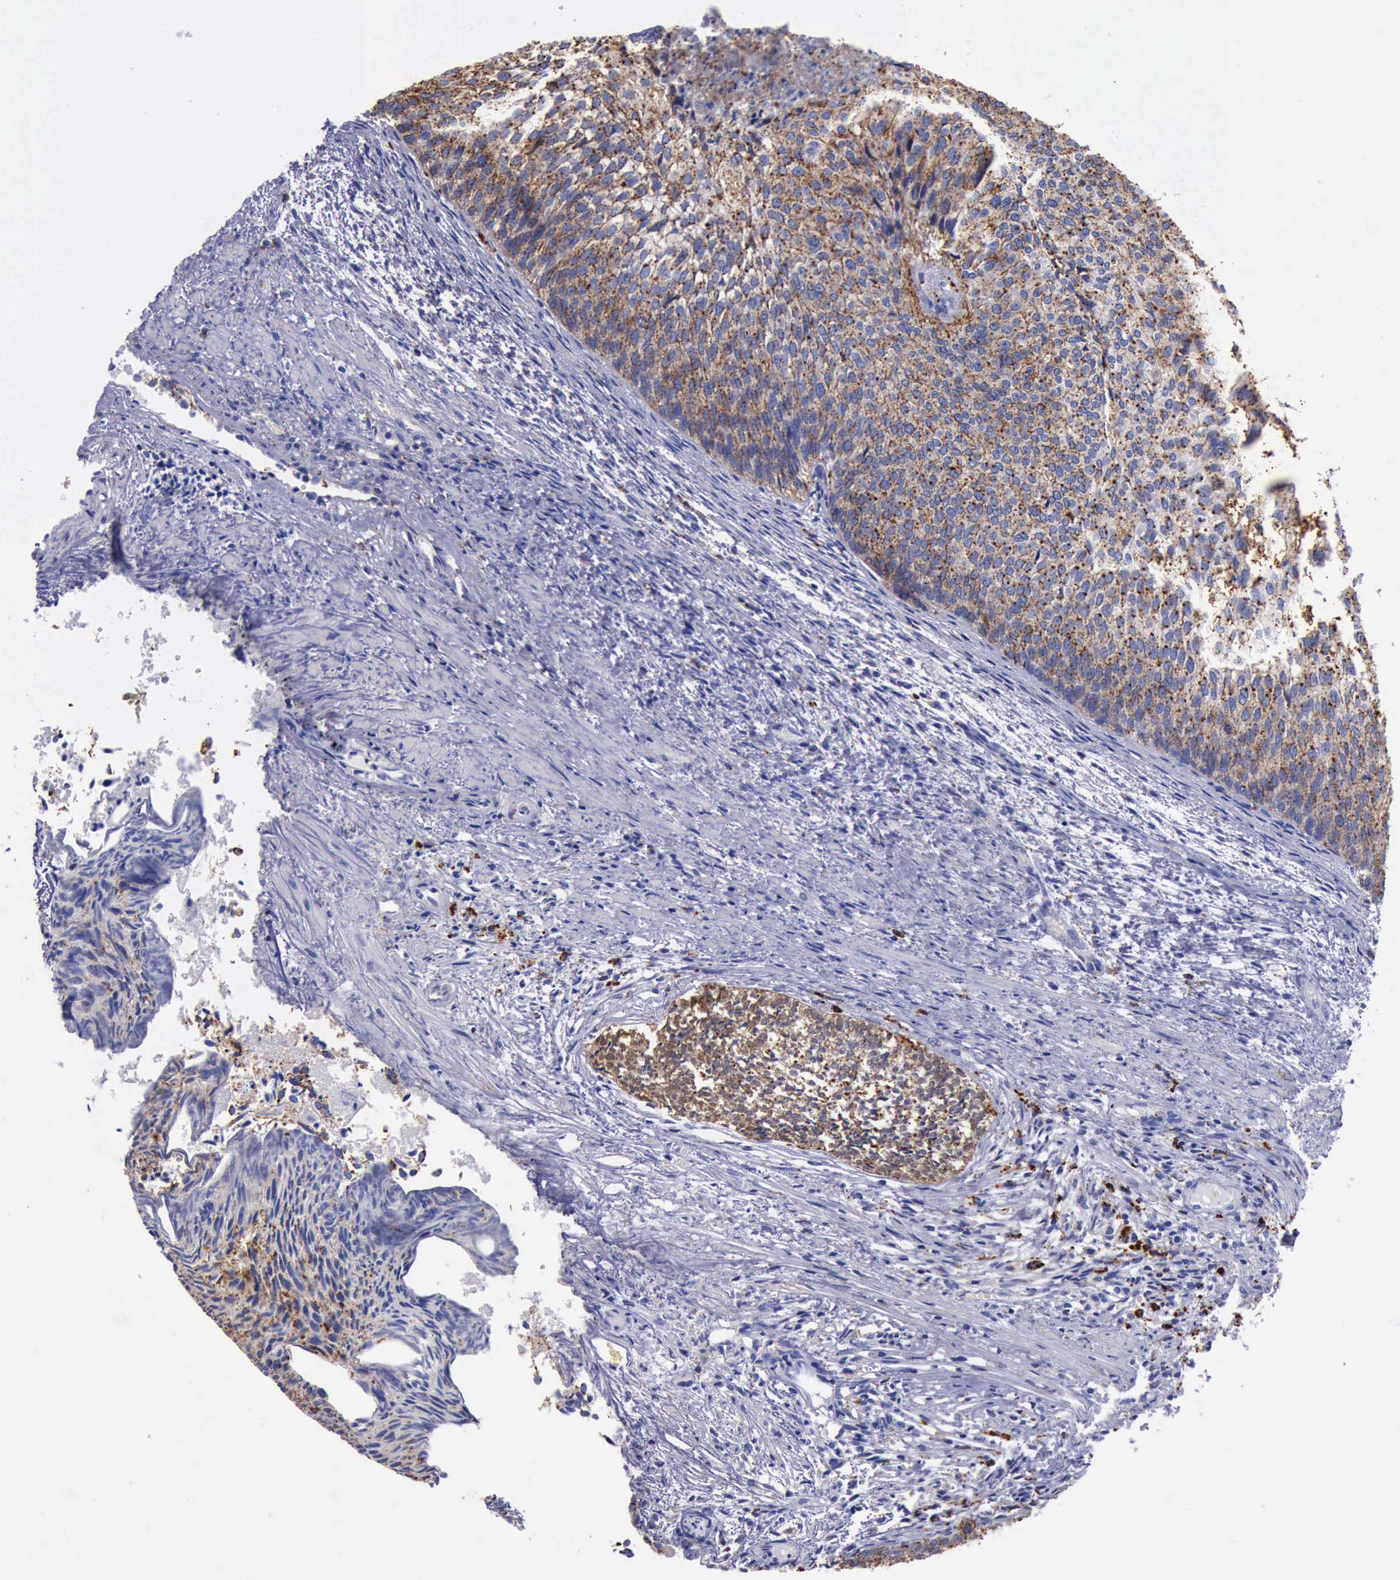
{"staining": {"intensity": "moderate", "quantity": ">75%", "location": "cytoplasmic/membranous"}, "tissue": "urothelial cancer", "cell_type": "Tumor cells", "image_type": "cancer", "snomed": [{"axis": "morphology", "description": "Urothelial carcinoma, Low grade"}, {"axis": "topography", "description": "Urinary bladder"}], "caption": "Human low-grade urothelial carcinoma stained with a brown dye displays moderate cytoplasmic/membranous positive staining in about >75% of tumor cells.", "gene": "CTSD", "patient": {"sex": "male", "age": 84}}